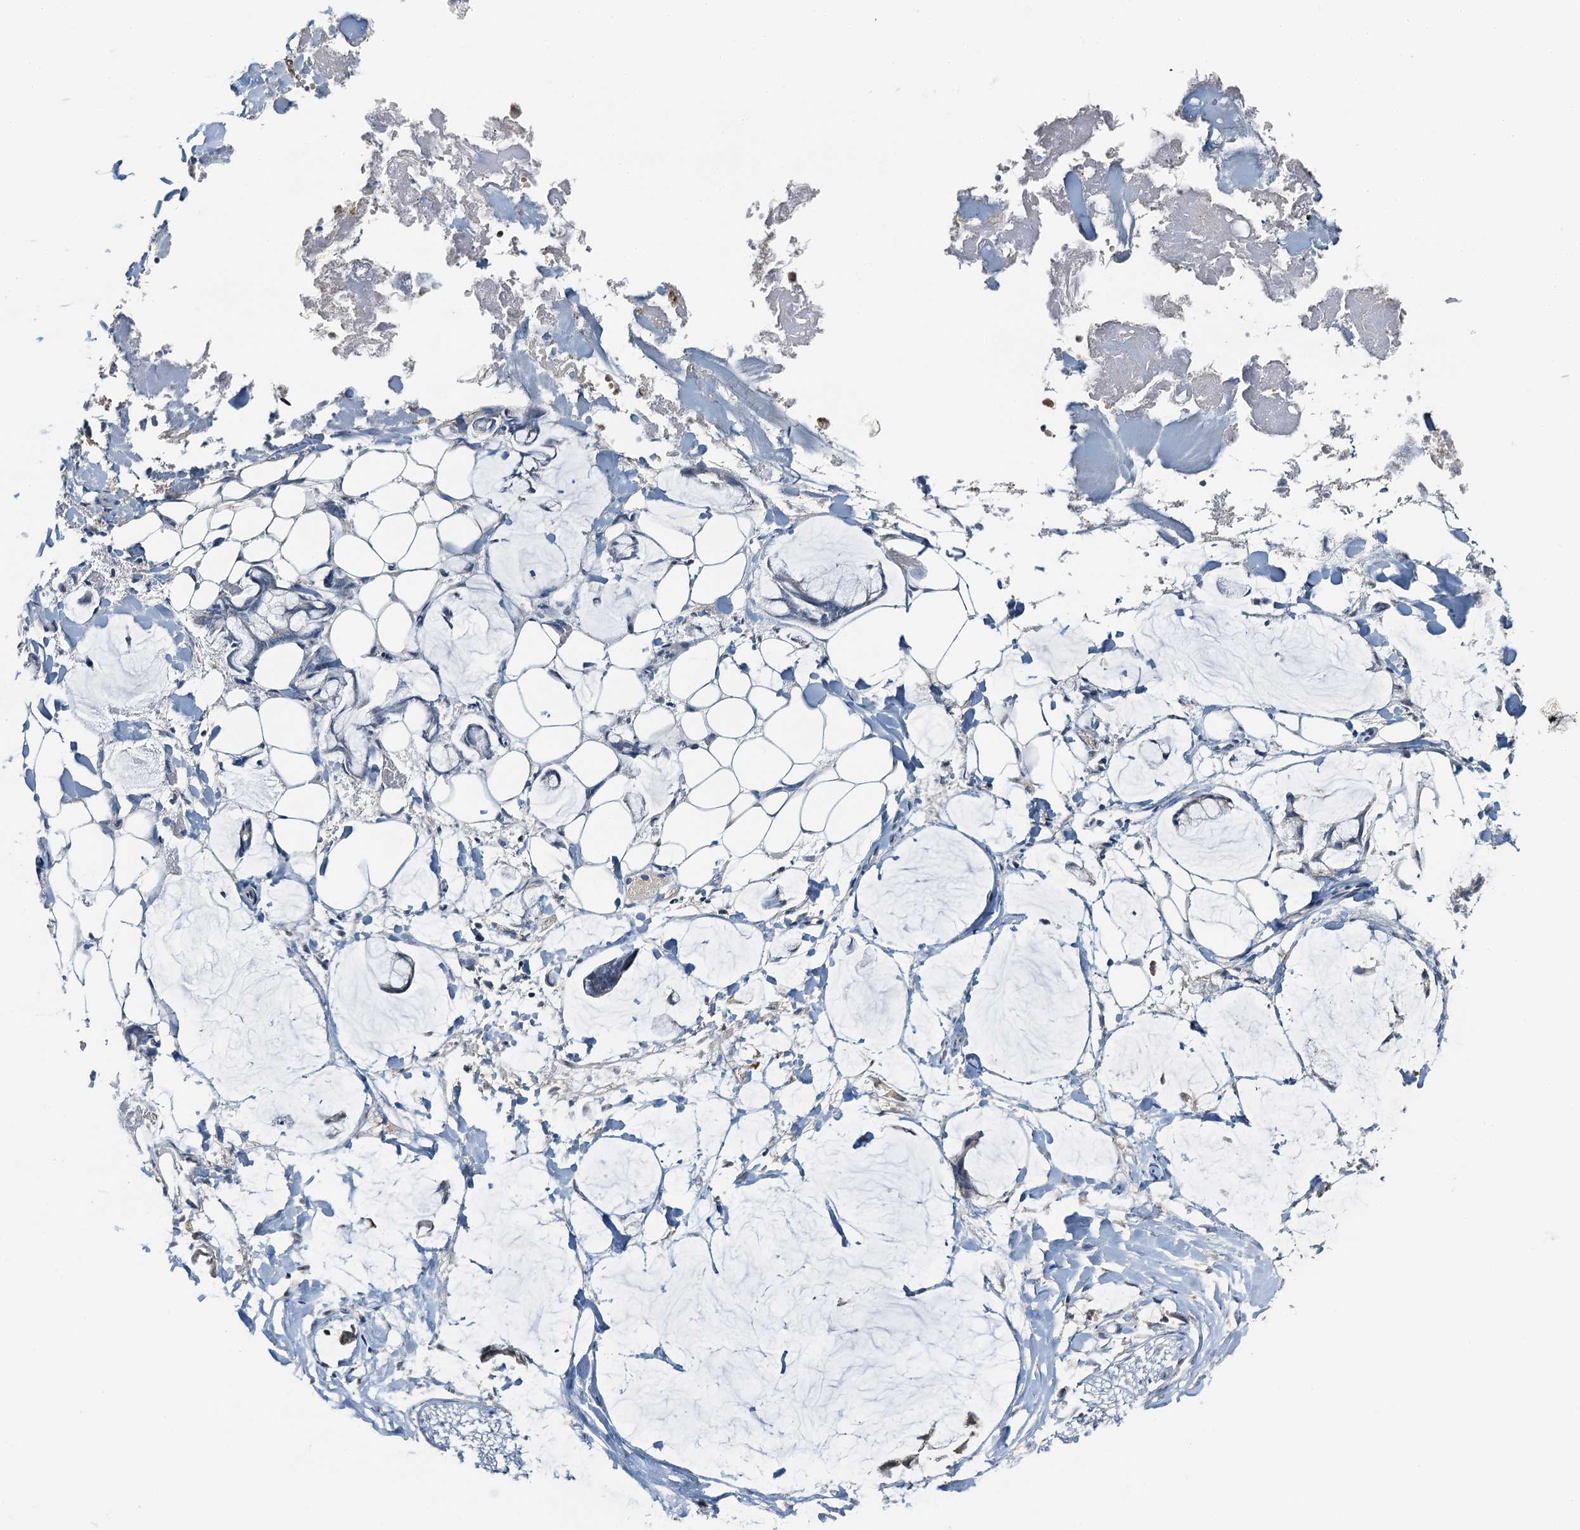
{"staining": {"intensity": "moderate", "quantity": ">75%", "location": "nuclear"}, "tissue": "adipose tissue", "cell_type": "Adipocytes", "image_type": "normal", "snomed": [{"axis": "morphology", "description": "Normal tissue, NOS"}, {"axis": "morphology", "description": "Adenocarcinoma, NOS"}, {"axis": "topography", "description": "Colon"}, {"axis": "topography", "description": "Peripheral nerve tissue"}], "caption": "Immunohistochemistry (IHC) (DAB) staining of unremarkable adipose tissue reveals moderate nuclear protein staining in approximately >75% of adipocytes. (DAB IHC, brown staining for protein, blue staining for nuclei).", "gene": "ZNF609", "patient": {"sex": "male", "age": 14}}